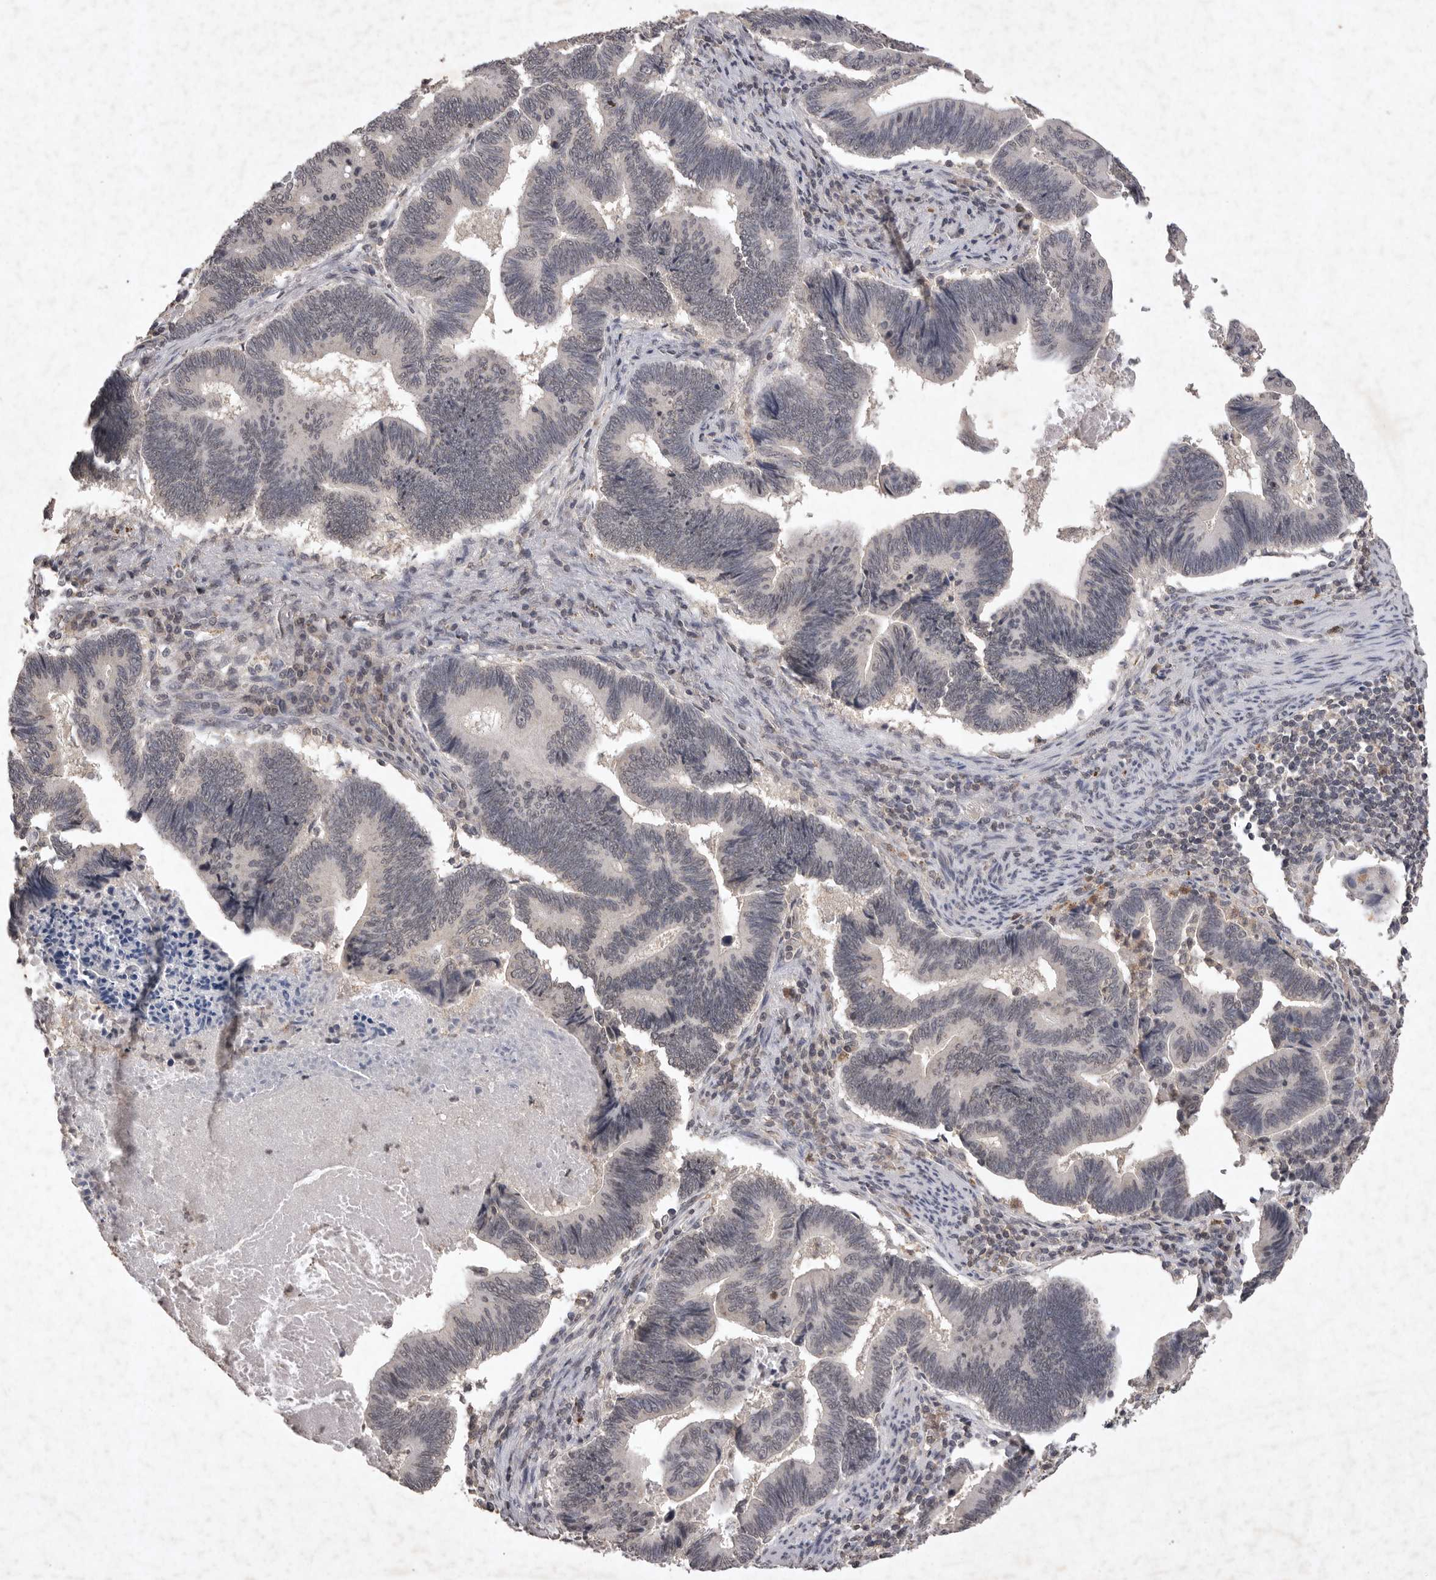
{"staining": {"intensity": "negative", "quantity": "none", "location": "none"}, "tissue": "pancreatic cancer", "cell_type": "Tumor cells", "image_type": "cancer", "snomed": [{"axis": "morphology", "description": "Adenocarcinoma, NOS"}, {"axis": "topography", "description": "Pancreas"}], "caption": "DAB immunohistochemical staining of adenocarcinoma (pancreatic) demonstrates no significant expression in tumor cells.", "gene": "APLNR", "patient": {"sex": "female", "age": 70}}